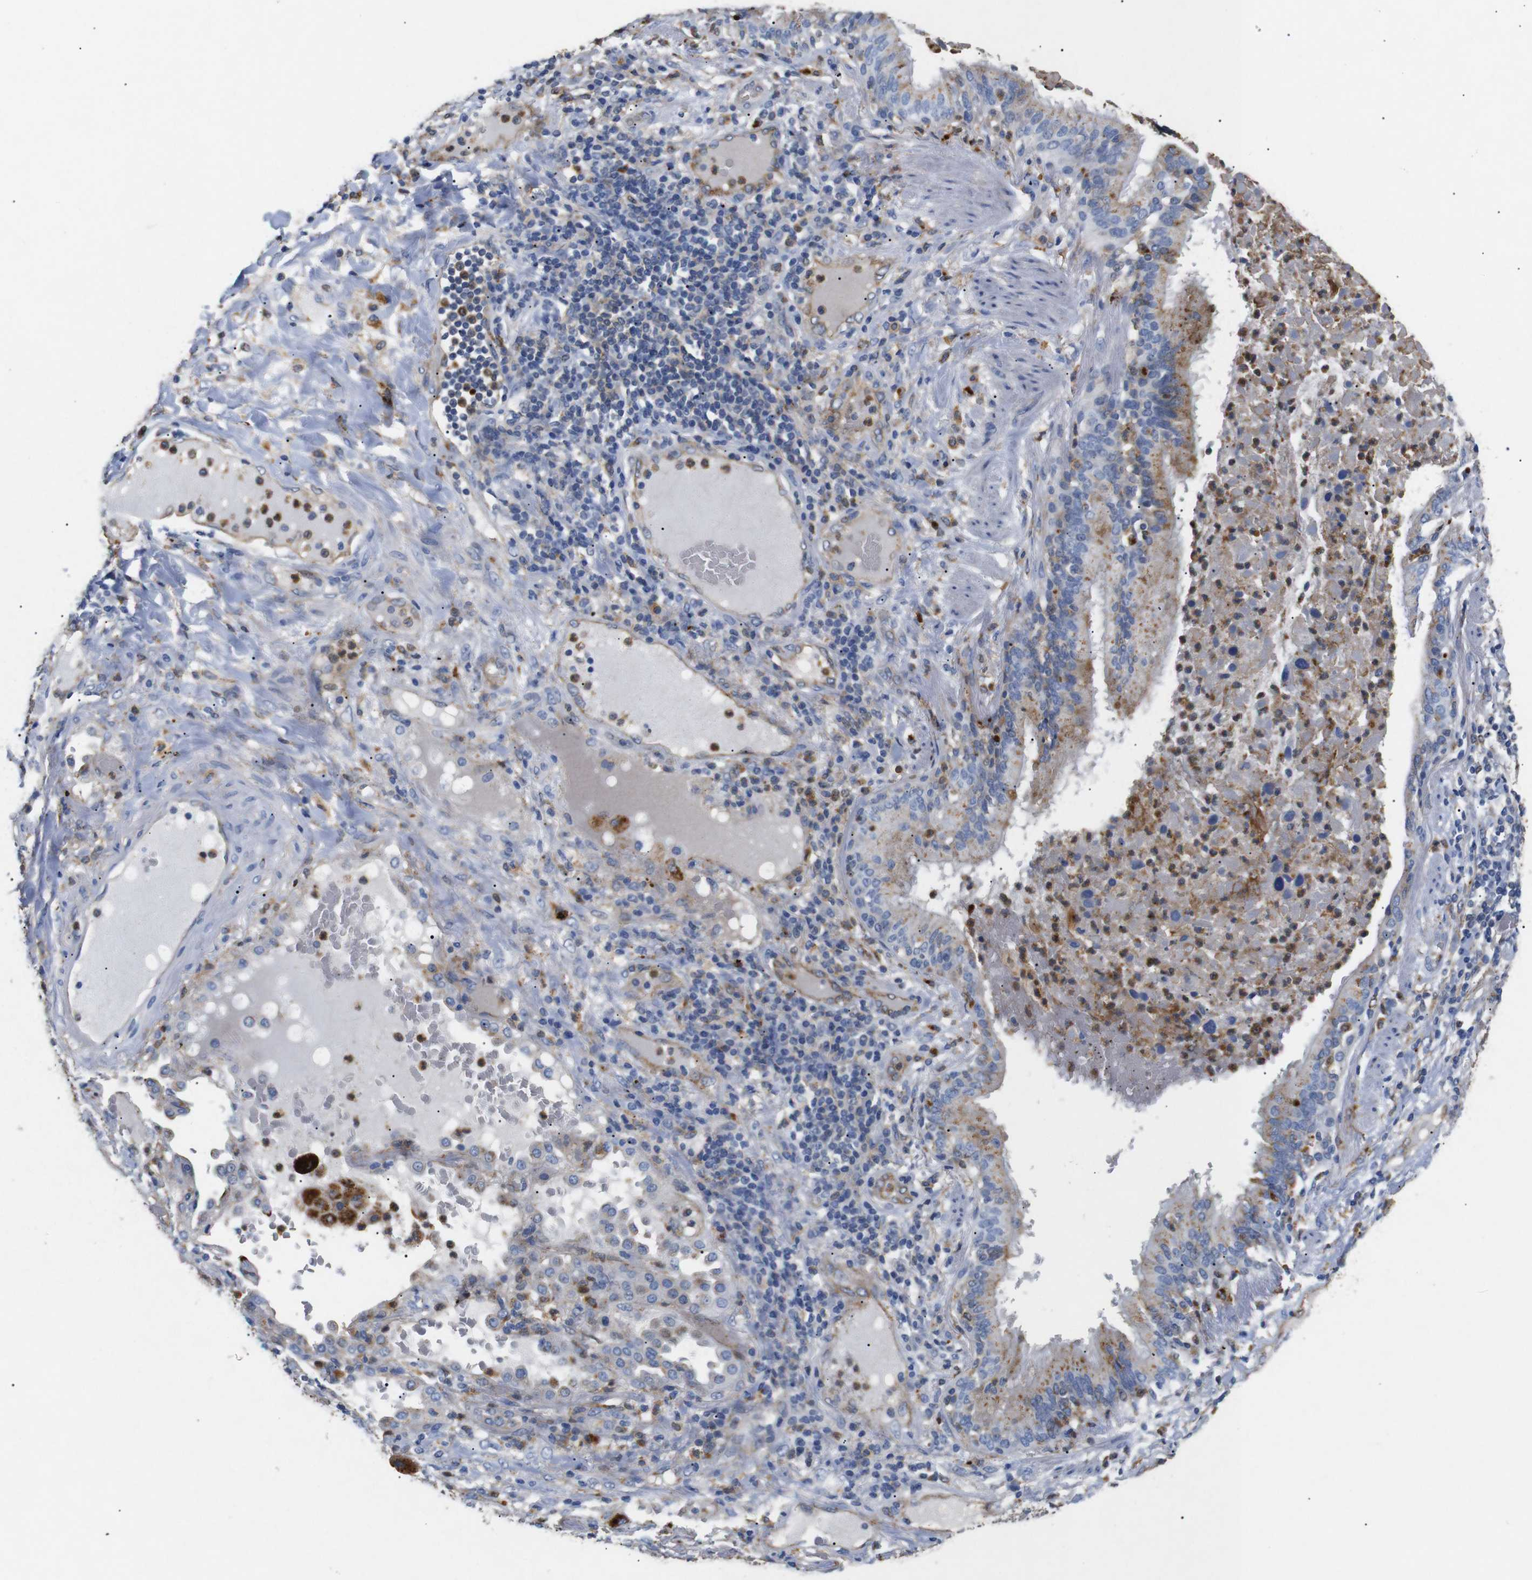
{"staining": {"intensity": "moderate", "quantity": "25%-75%", "location": "cytoplasmic/membranous"}, "tissue": "lung cancer", "cell_type": "Tumor cells", "image_type": "cancer", "snomed": [{"axis": "morphology", "description": "Squamous cell carcinoma, NOS"}, {"axis": "topography", "description": "Lung"}], "caption": "Lung cancer stained with immunohistochemistry shows moderate cytoplasmic/membranous staining in about 25%-75% of tumor cells. (DAB (3,3'-diaminobenzidine) IHC, brown staining for protein, blue staining for nuclei).", "gene": "SDCBP", "patient": {"sex": "male", "age": 57}}